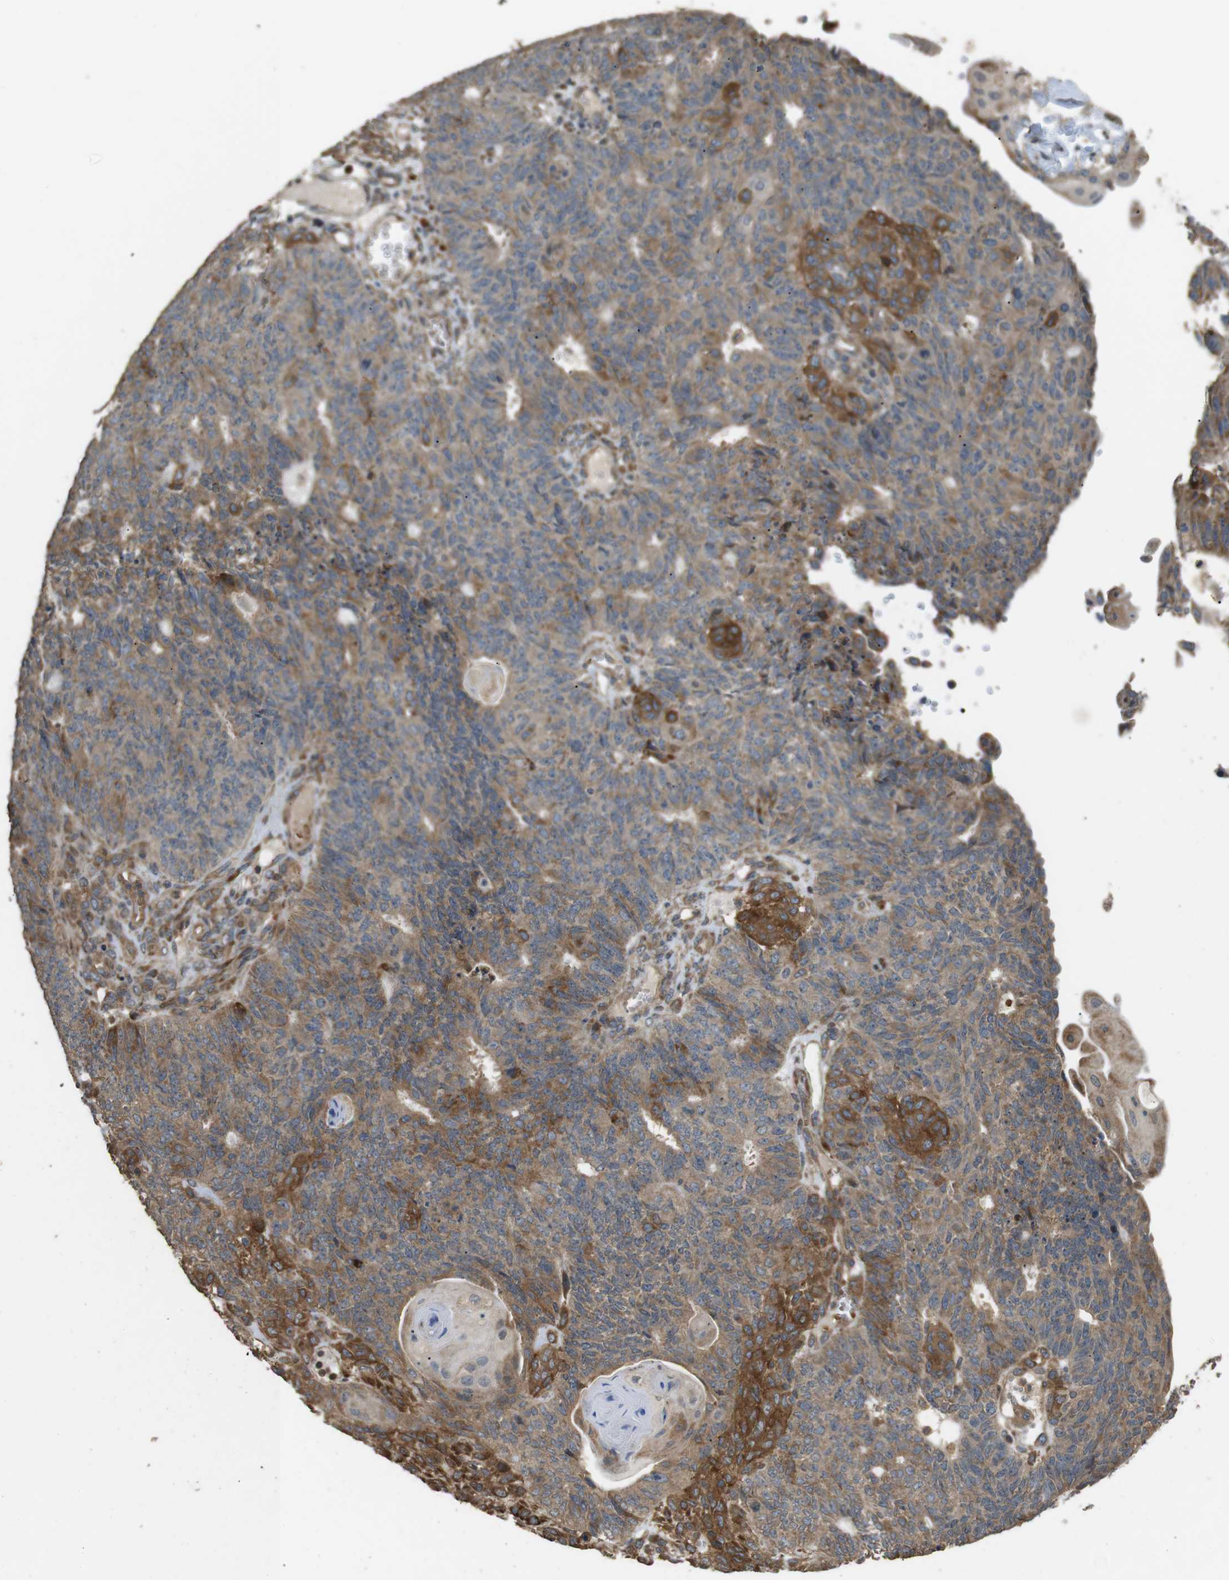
{"staining": {"intensity": "strong", "quantity": "25%-75%", "location": "cytoplasmic/membranous"}, "tissue": "endometrial cancer", "cell_type": "Tumor cells", "image_type": "cancer", "snomed": [{"axis": "morphology", "description": "Adenocarcinoma, NOS"}, {"axis": "topography", "description": "Endometrium"}], "caption": "Strong cytoplasmic/membranous protein staining is appreciated in approximately 25%-75% of tumor cells in endometrial adenocarcinoma. (DAB (3,3'-diaminobenzidine) IHC, brown staining for protein, blue staining for nuclei).", "gene": "ARHGAP24", "patient": {"sex": "female", "age": 32}}